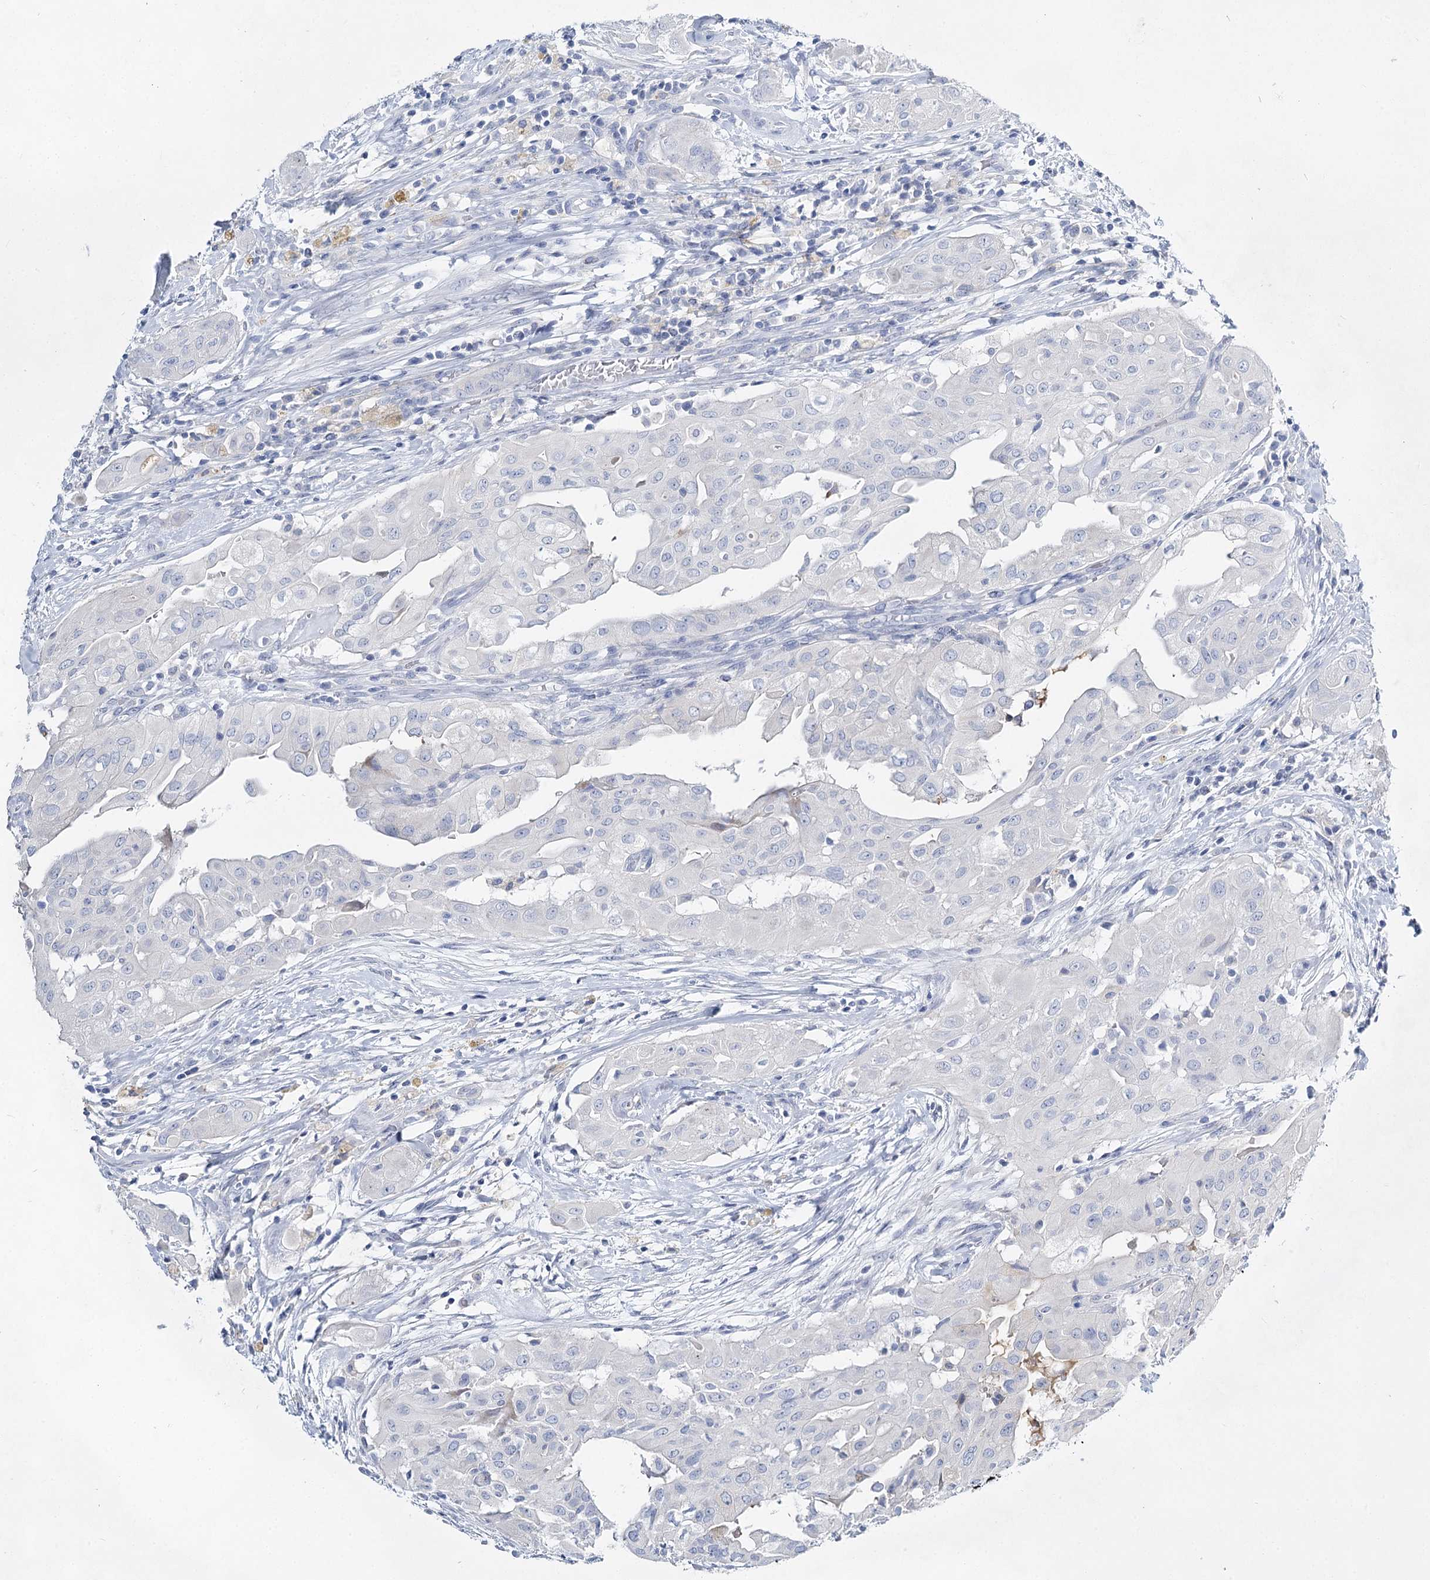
{"staining": {"intensity": "negative", "quantity": "none", "location": "none"}, "tissue": "thyroid cancer", "cell_type": "Tumor cells", "image_type": "cancer", "snomed": [{"axis": "morphology", "description": "Papillary adenocarcinoma, NOS"}, {"axis": "topography", "description": "Thyroid gland"}], "caption": "Protein analysis of thyroid cancer exhibits no significant positivity in tumor cells.", "gene": "SLC17A2", "patient": {"sex": "female", "age": 59}}